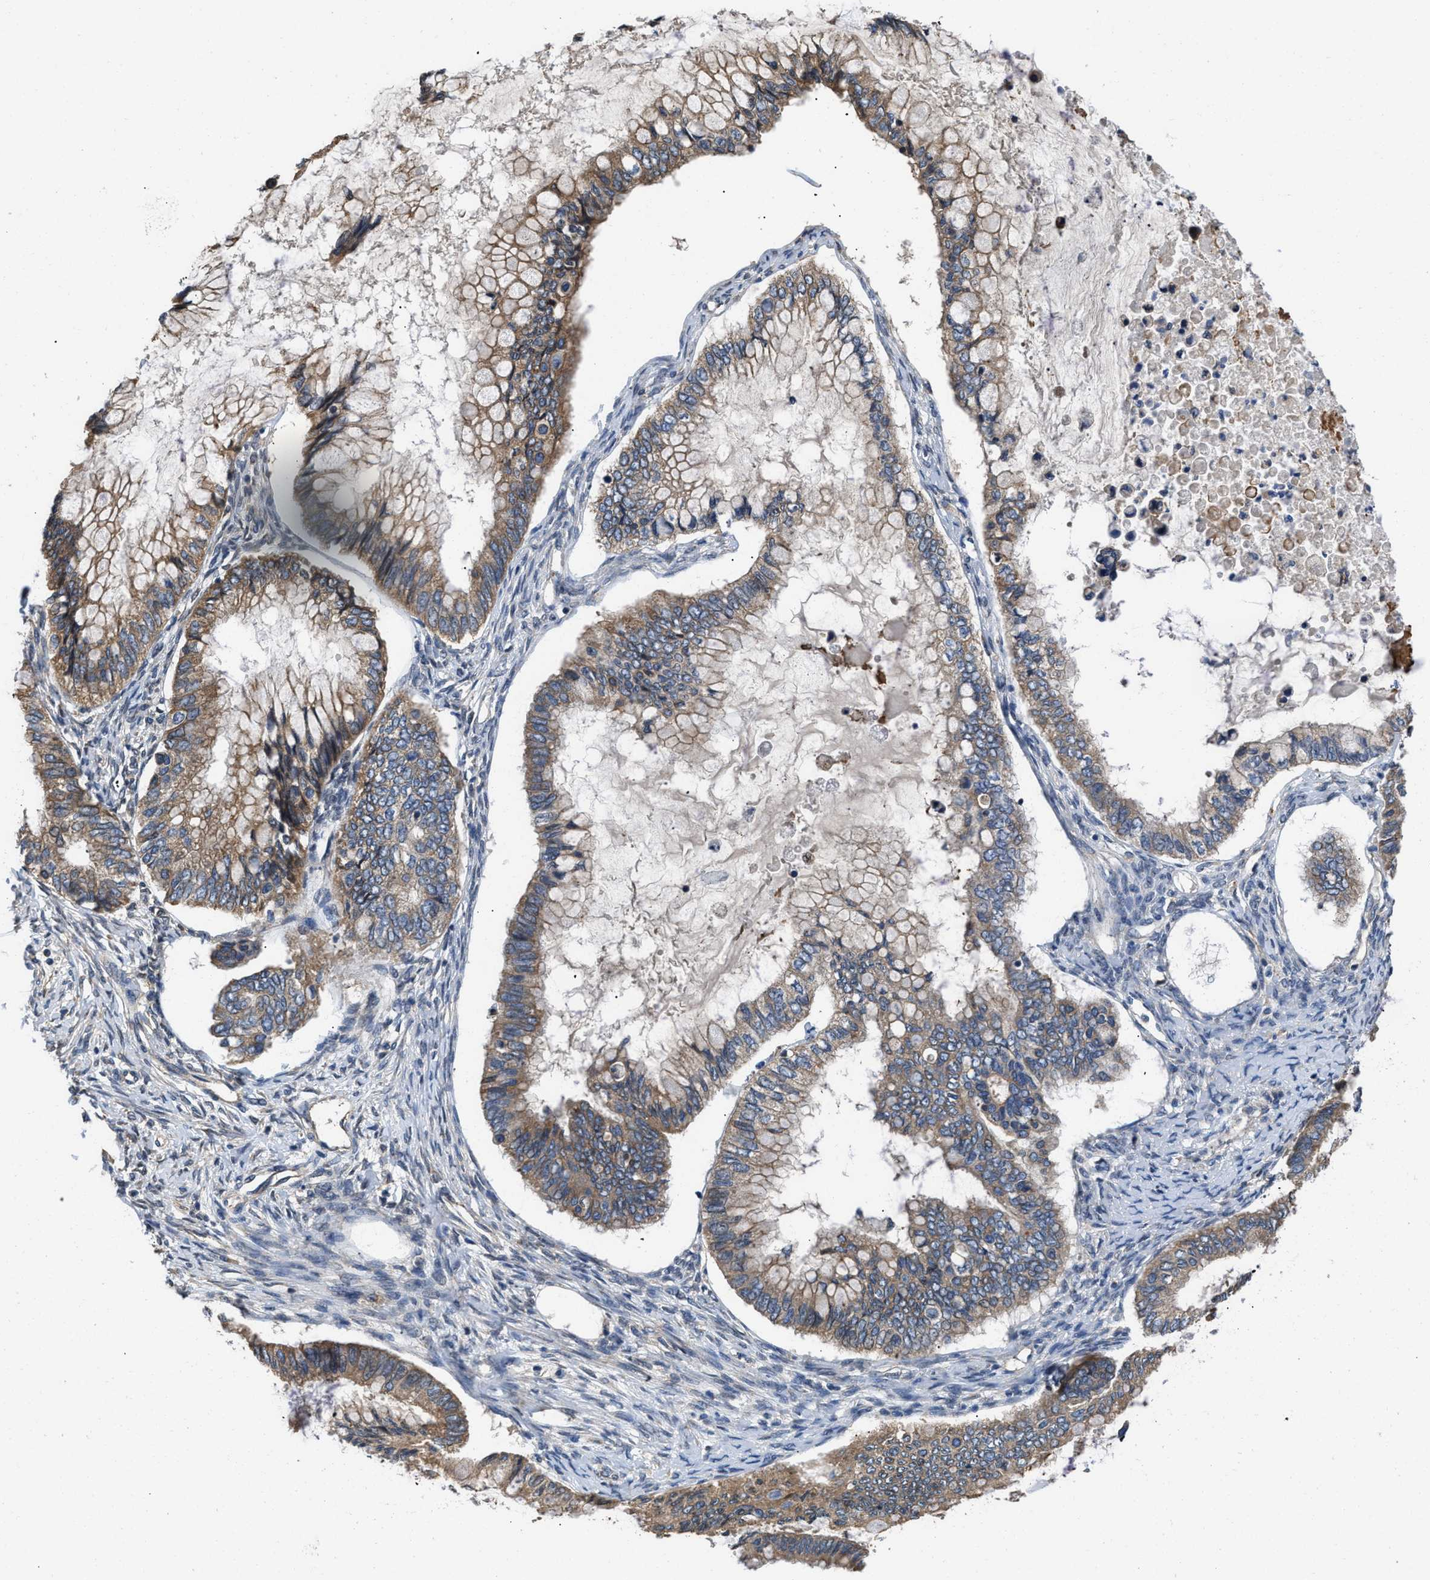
{"staining": {"intensity": "moderate", "quantity": ">75%", "location": "cytoplasmic/membranous"}, "tissue": "ovarian cancer", "cell_type": "Tumor cells", "image_type": "cancer", "snomed": [{"axis": "morphology", "description": "Cystadenocarcinoma, mucinous, NOS"}, {"axis": "topography", "description": "Ovary"}], "caption": "Moderate cytoplasmic/membranous protein positivity is identified in about >75% of tumor cells in ovarian mucinous cystadenocarcinoma.", "gene": "CEP128", "patient": {"sex": "female", "age": 80}}